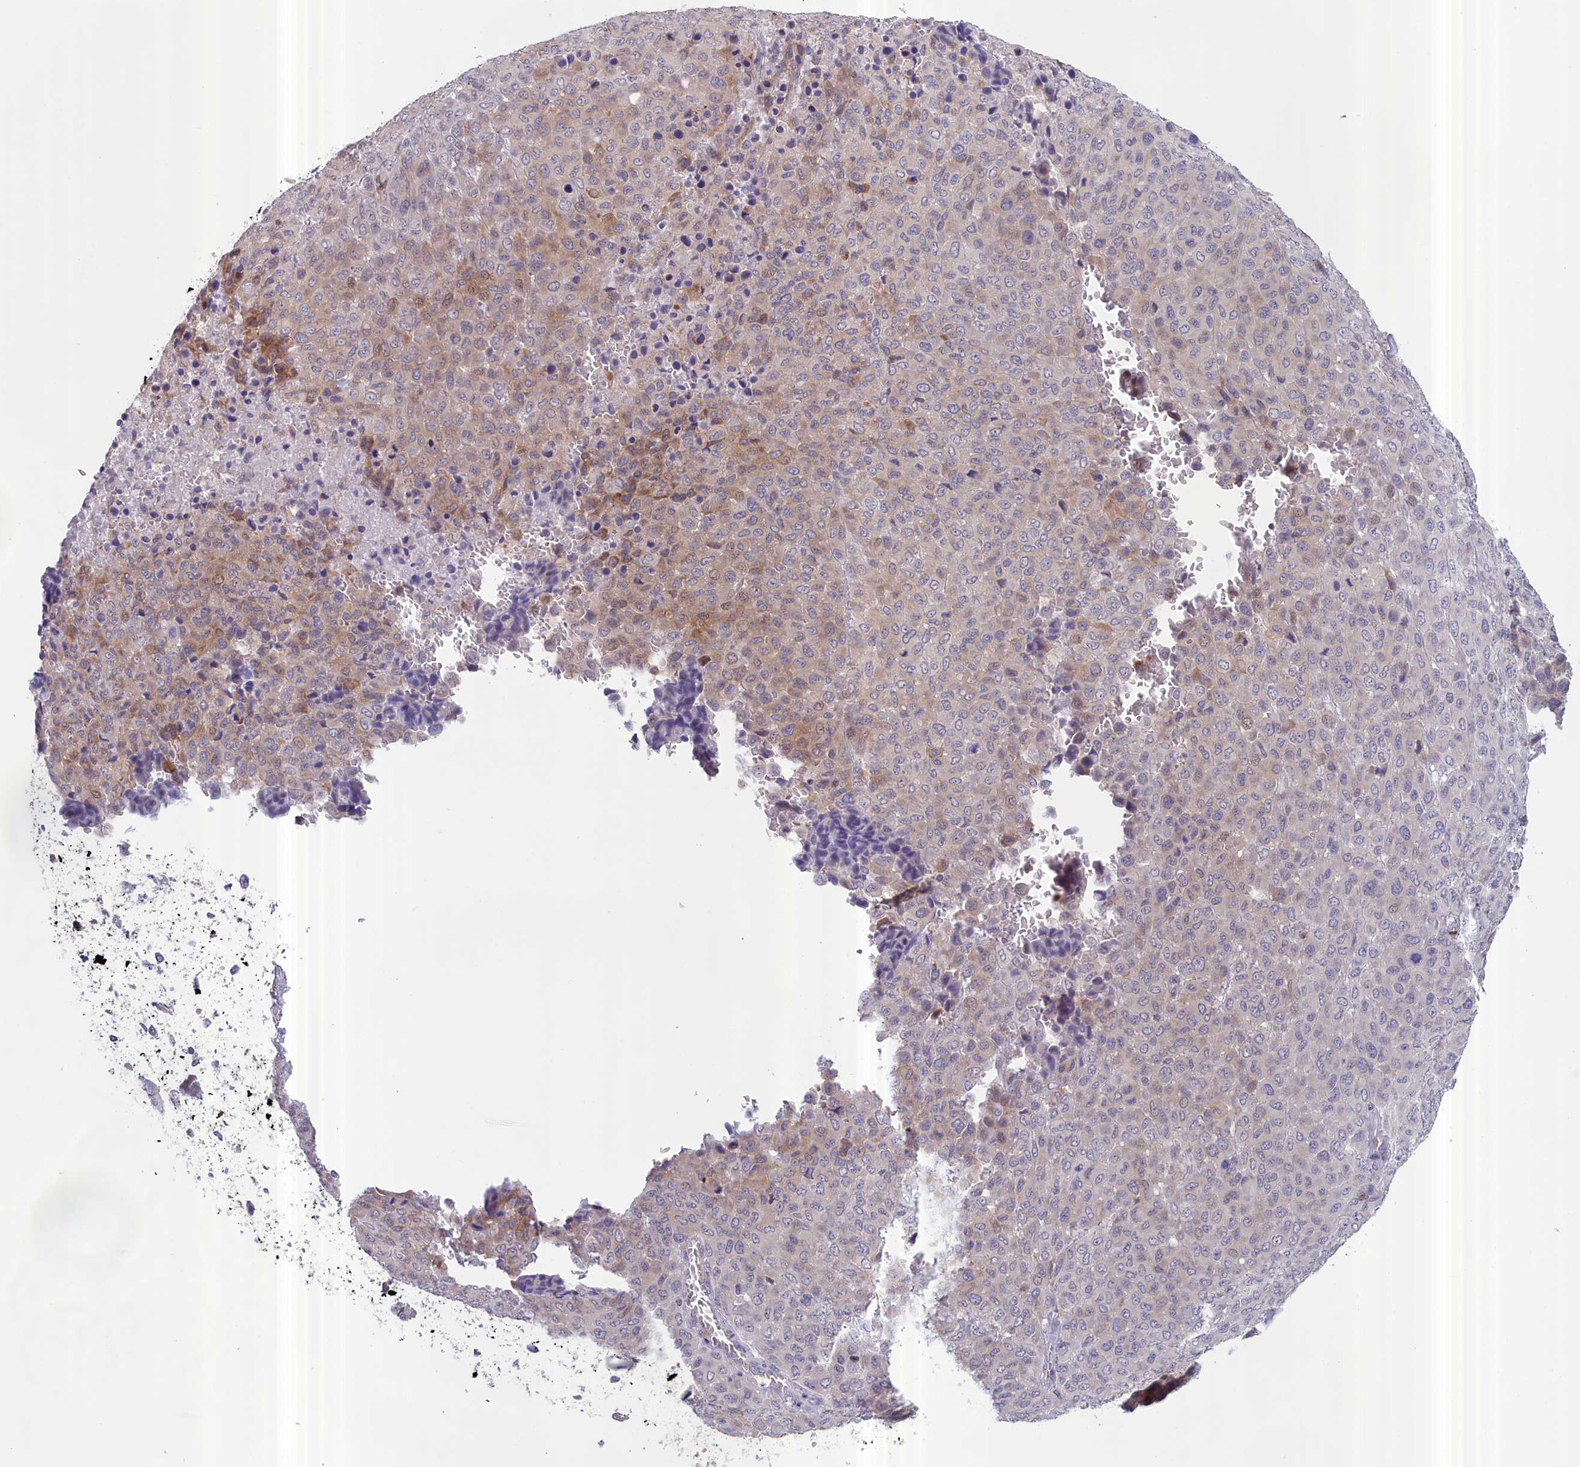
{"staining": {"intensity": "weak", "quantity": "<25%", "location": "cytoplasmic/membranous"}, "tissue": "melanoma", "cell_type": "Tumor cells", "image_type": "cancer", "snomed": [{"axis": "morphology", "description": "Malignant melanoma, Metastatic site"}, {"axis": "topography", "description": "Skin"}], "caption": "Tumor cells are negative for brown protein staining in malignant melanoma (metastatic site). (Immunohistochemistry (ihc), brightfield microscopy, high magnification).", "gene": "IGFALS", "patient": {"sex": "female", "age": 81}}